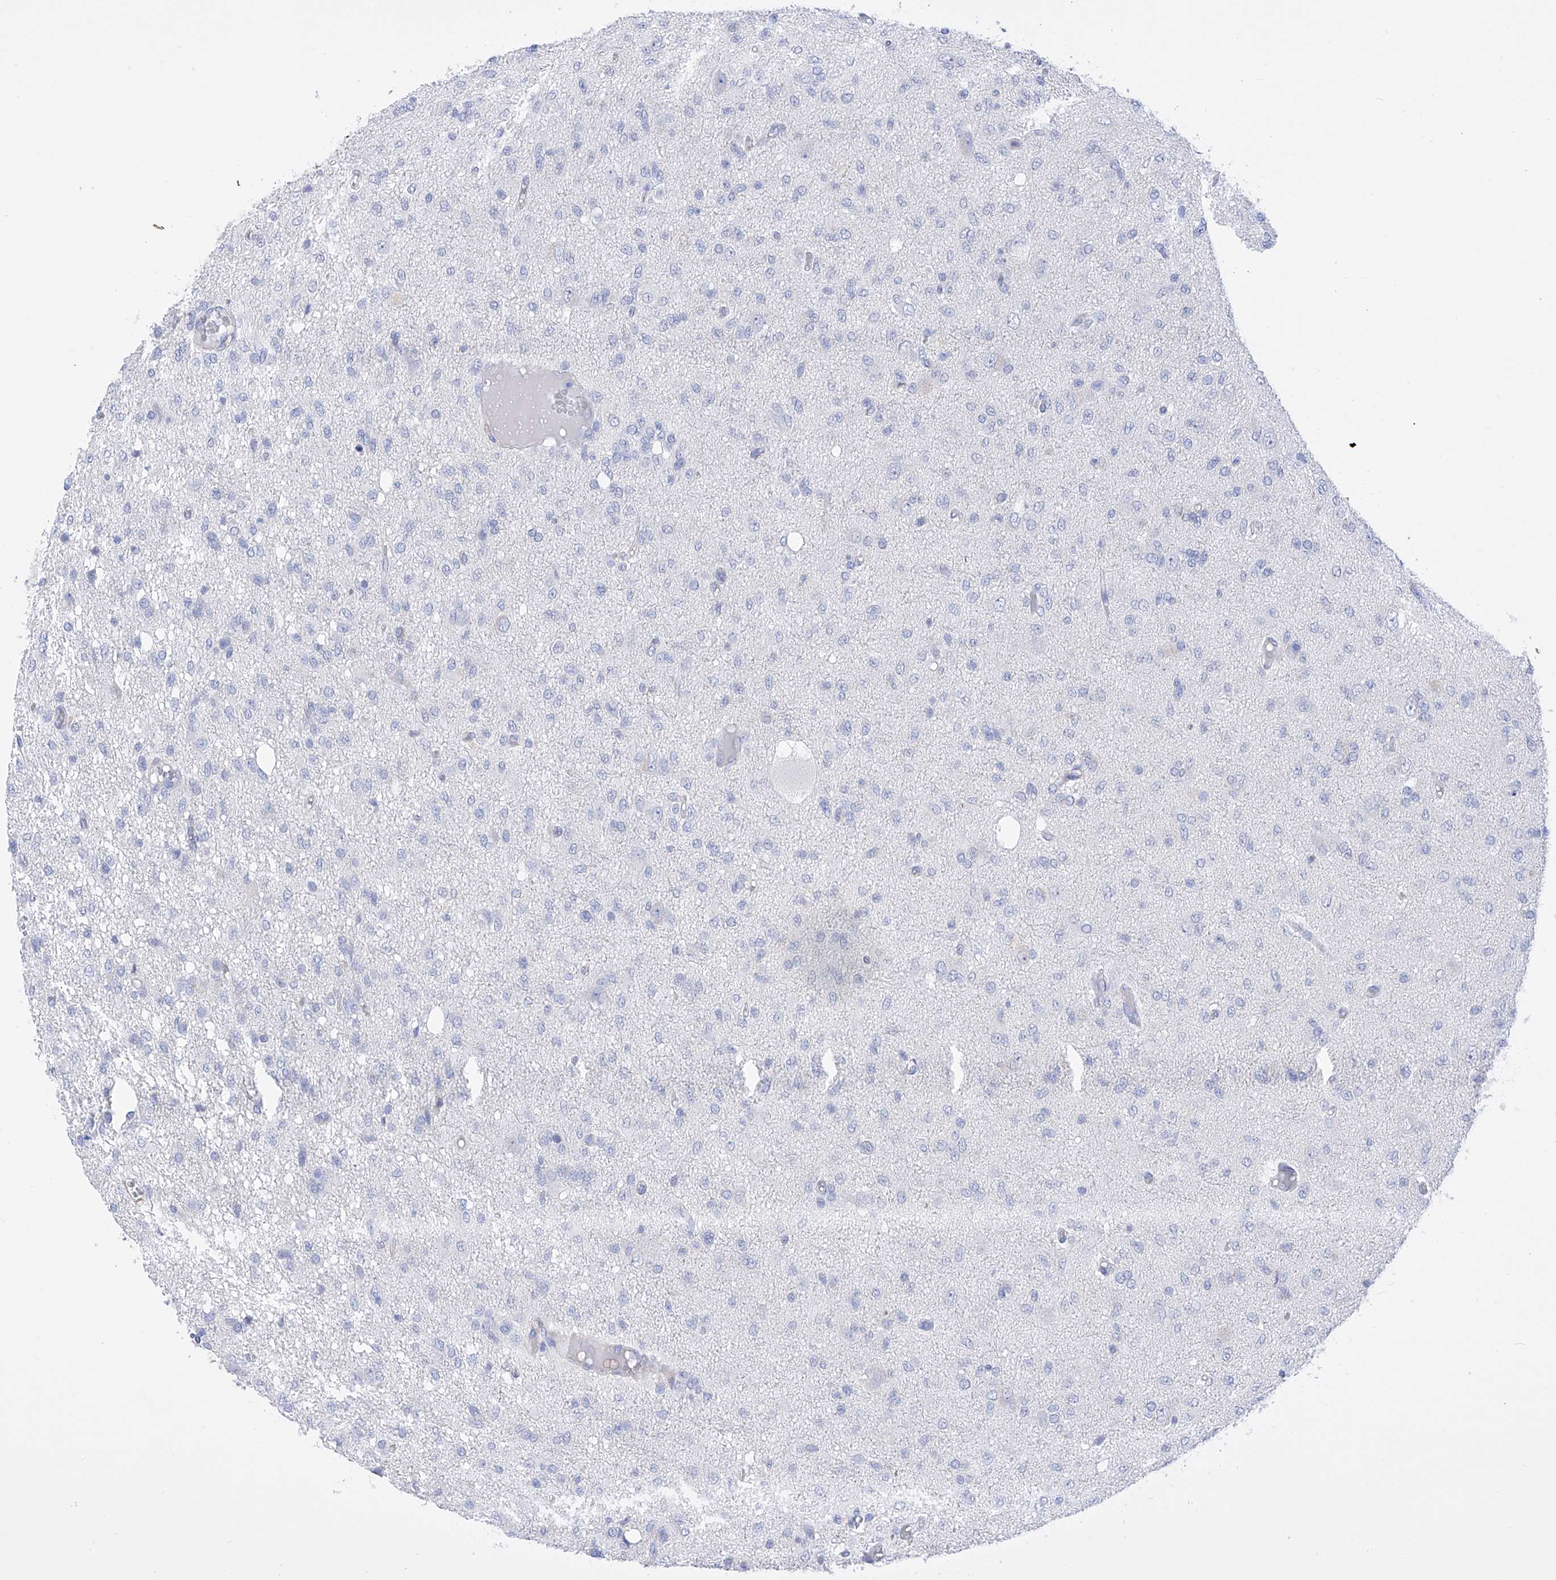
{"staining": {"intensity": "negative", "quantity": "none", "location": "none"}, "tissue": "glioma", "cell_type": "Tumor cells", "image_type": "cancer", "snomed": [{"axis": "morphology", "description": "Glioma, malignant, High grade"}, {"axis": "topography", "description": "Brain"}], "caption": "IHC of human glioma demonstrates no expression in tumor cells.", "gene": "FLG", "patient": {"sex": "female", "age": 59}}